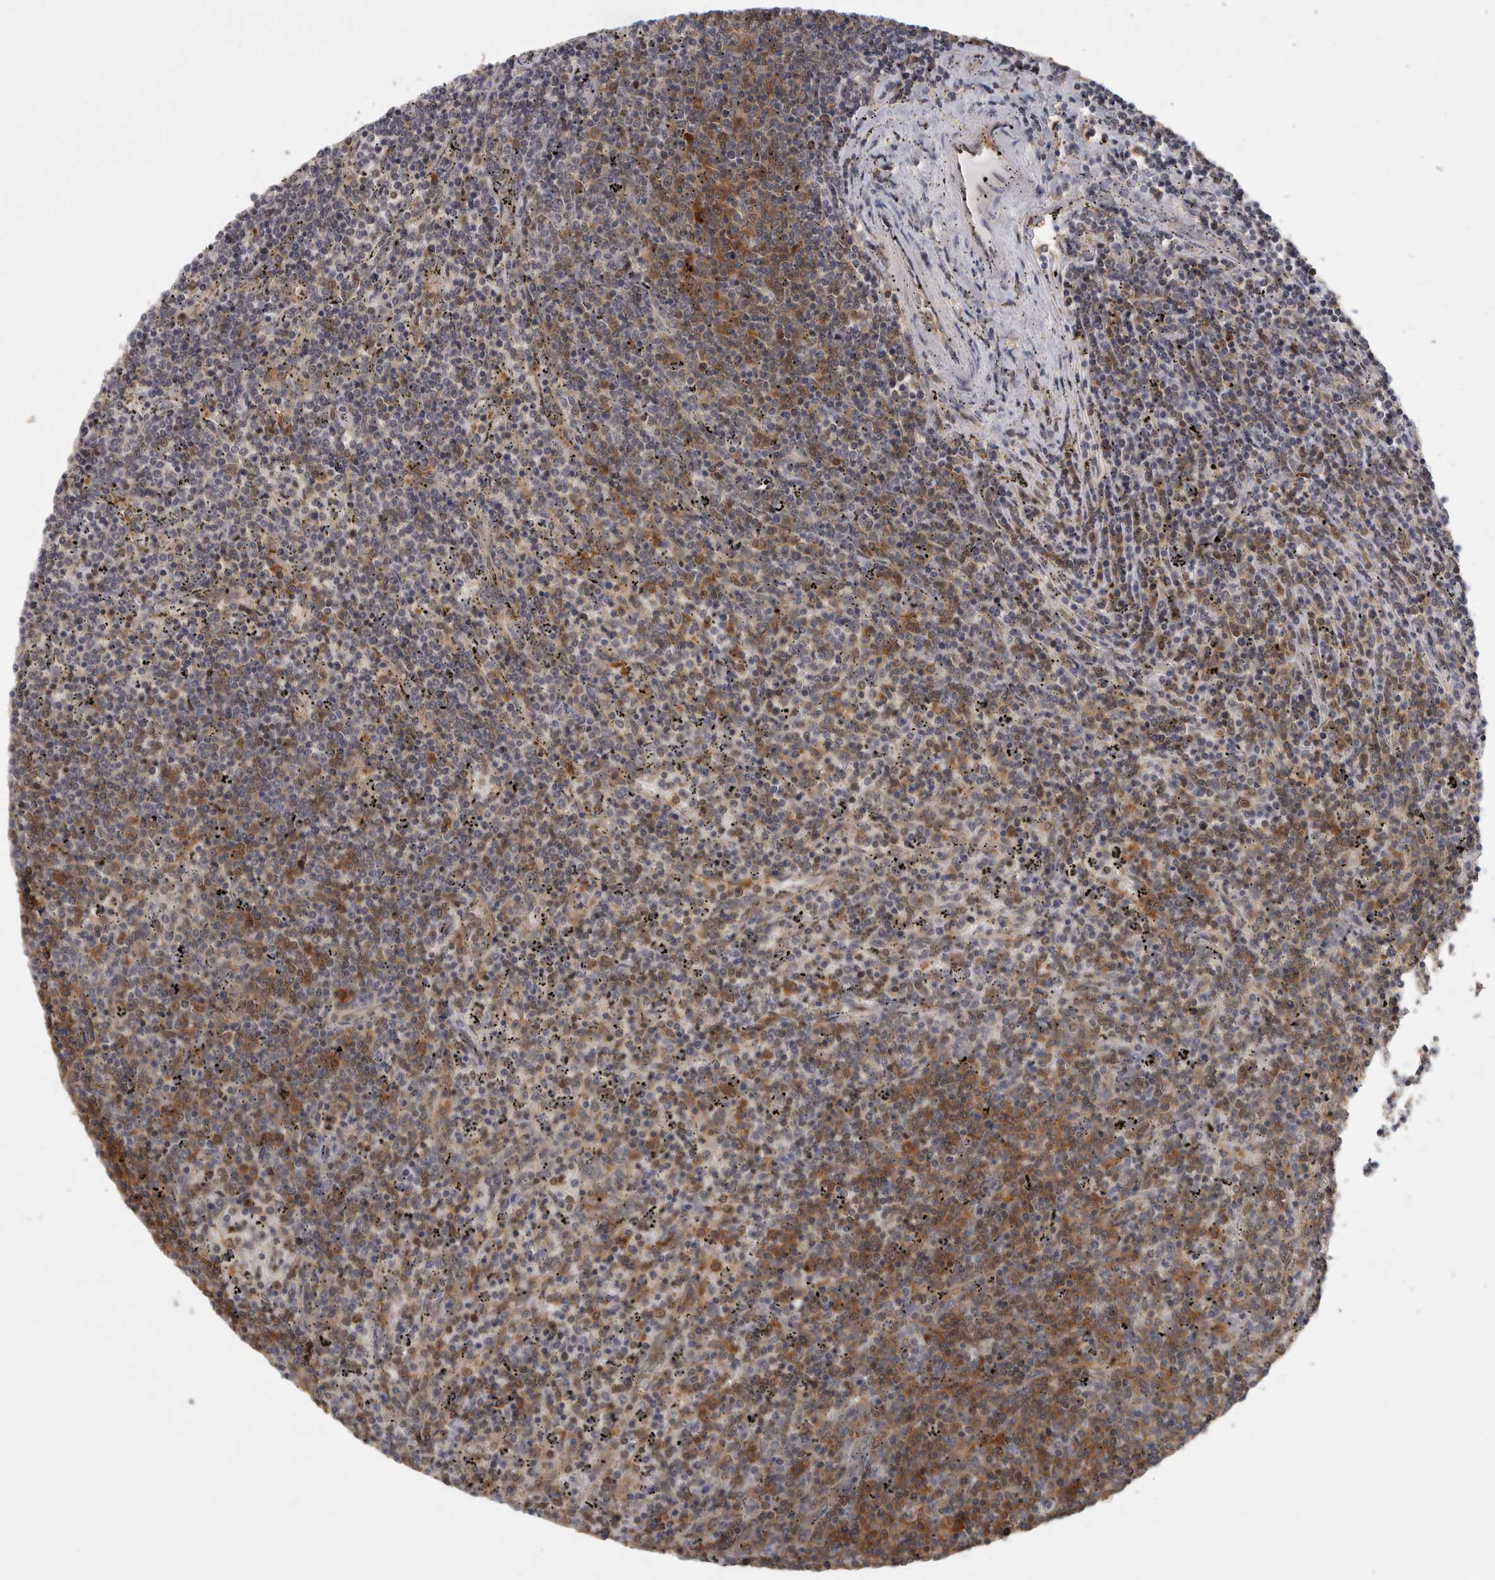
{"staining": {"intensity": "strong", "quantity": "25%-75%", "location": "cytoplasmic/membranous"}, "tissue": "lymphoma", "cell_type": "Tumor cells", "image_type": "cancer", "snomed": [{"axis": "morphology", "description": "Malignant lymphoma, non-Hodgkin's type, Low grade"}, {"axis": "topography", "description": "Spleen"}], "caption": "A histopathology image of malignant lymphoma, non-Hodgkin's type (low-grade) stained for a protein demonstrates strong cytoplasmic/membranous brown staining in tumor cells.", "gene": "CCT8", "patient": {"sex": "female", "age": 50}}